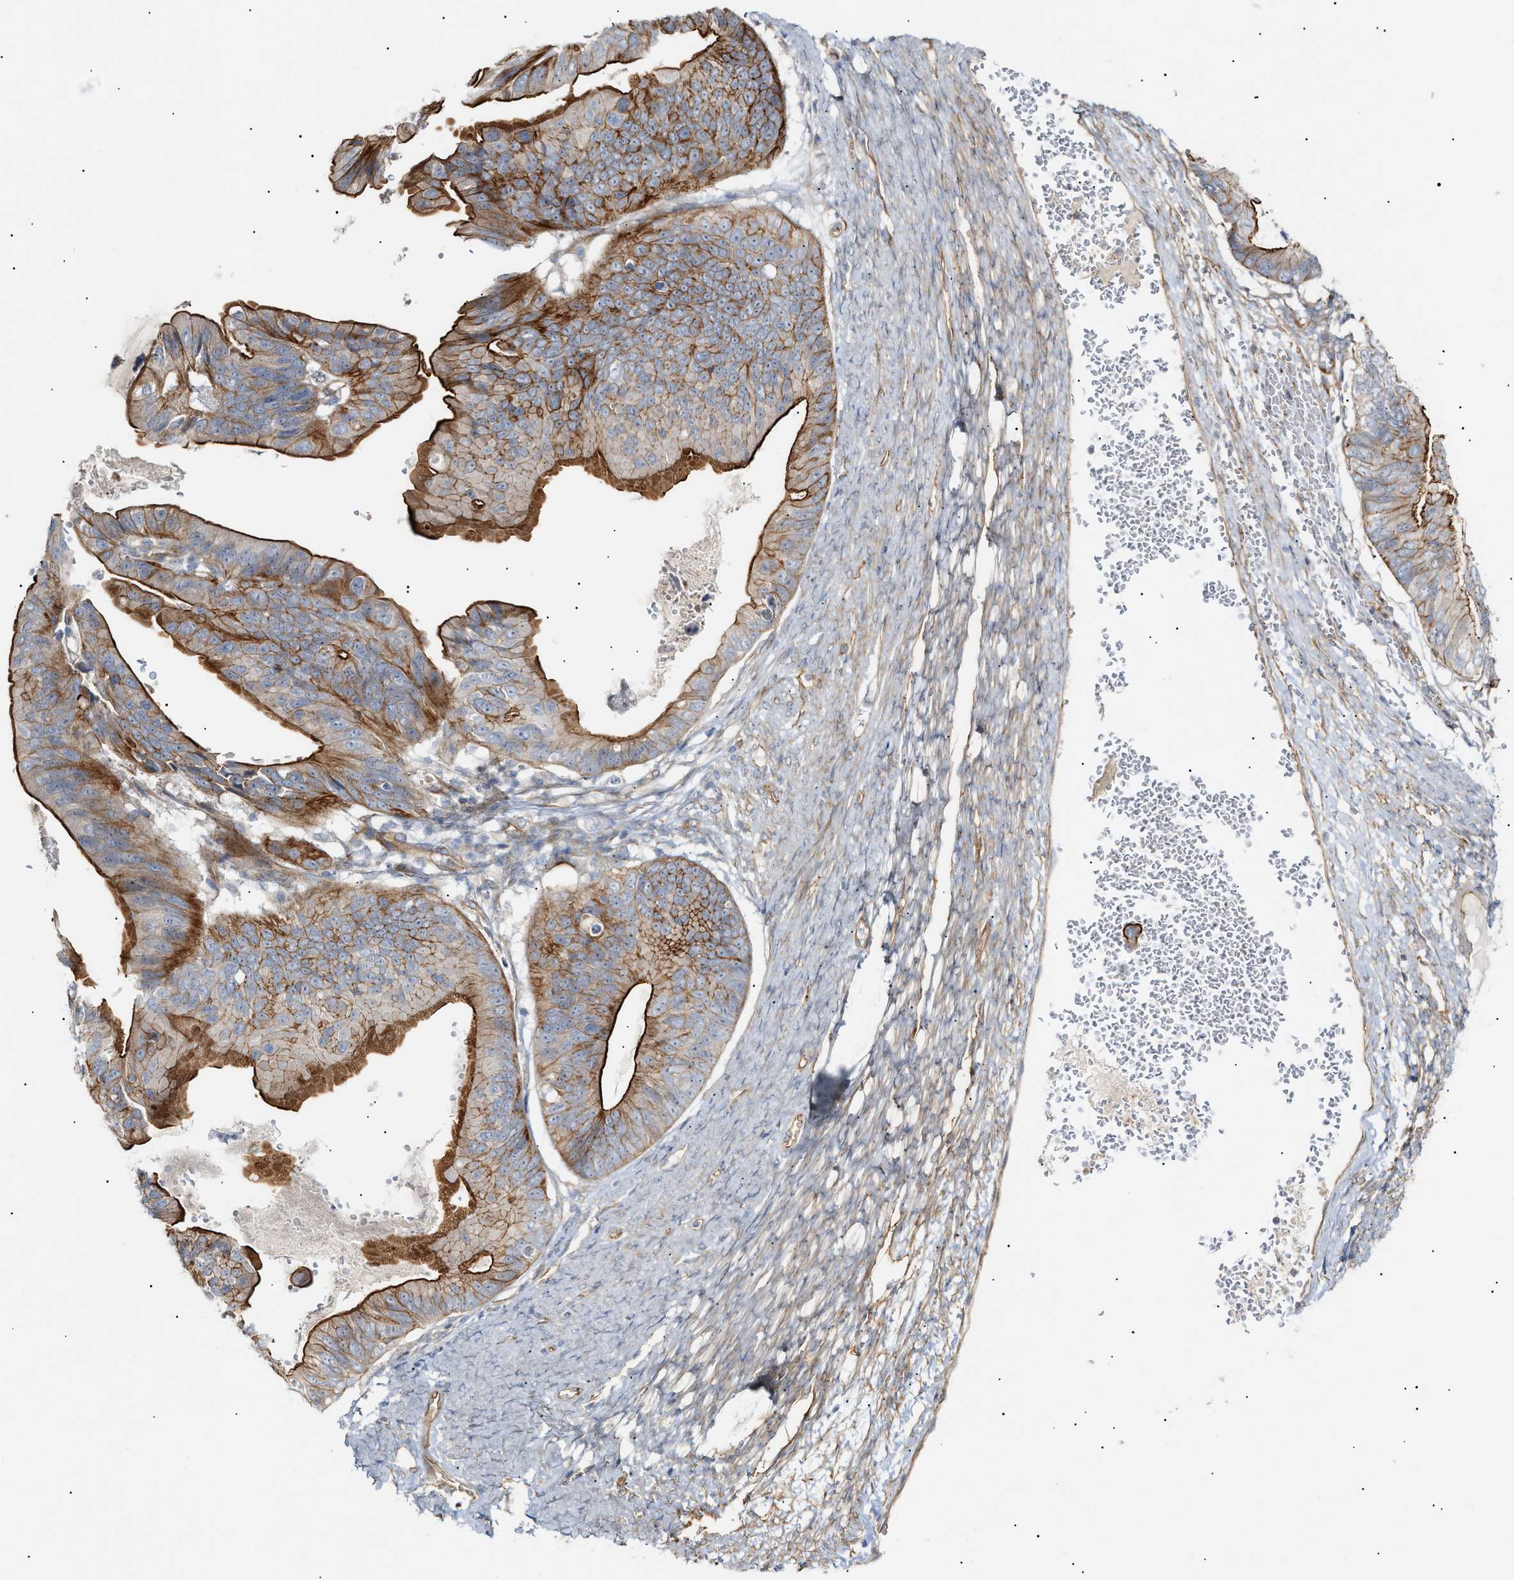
{"staining": {"intensity": "moderate", "quantity": ">75%", "location": "cytoplasmic/membranous"}, "tissue": "ovarian cancer", "cell_type": "Tumor cells", "image_type": "cancer", "snomed": [{"axis": "morphology", "description": "Cystadenocarcinoma, mucinous, NOS"}, {"axis": "topography", "description": "Ovary"}], "caption": "Immunohistochemical staining of ovarian cancer demonstrates medium levels of moderate cytoplasmic/membranous protein staining in about >75% of tumor cells. (Brightfield microscopy of DAB IHC at high magnification).", "gene": "ZFHX2", "patient": {"sex": "female", "age": 61}}